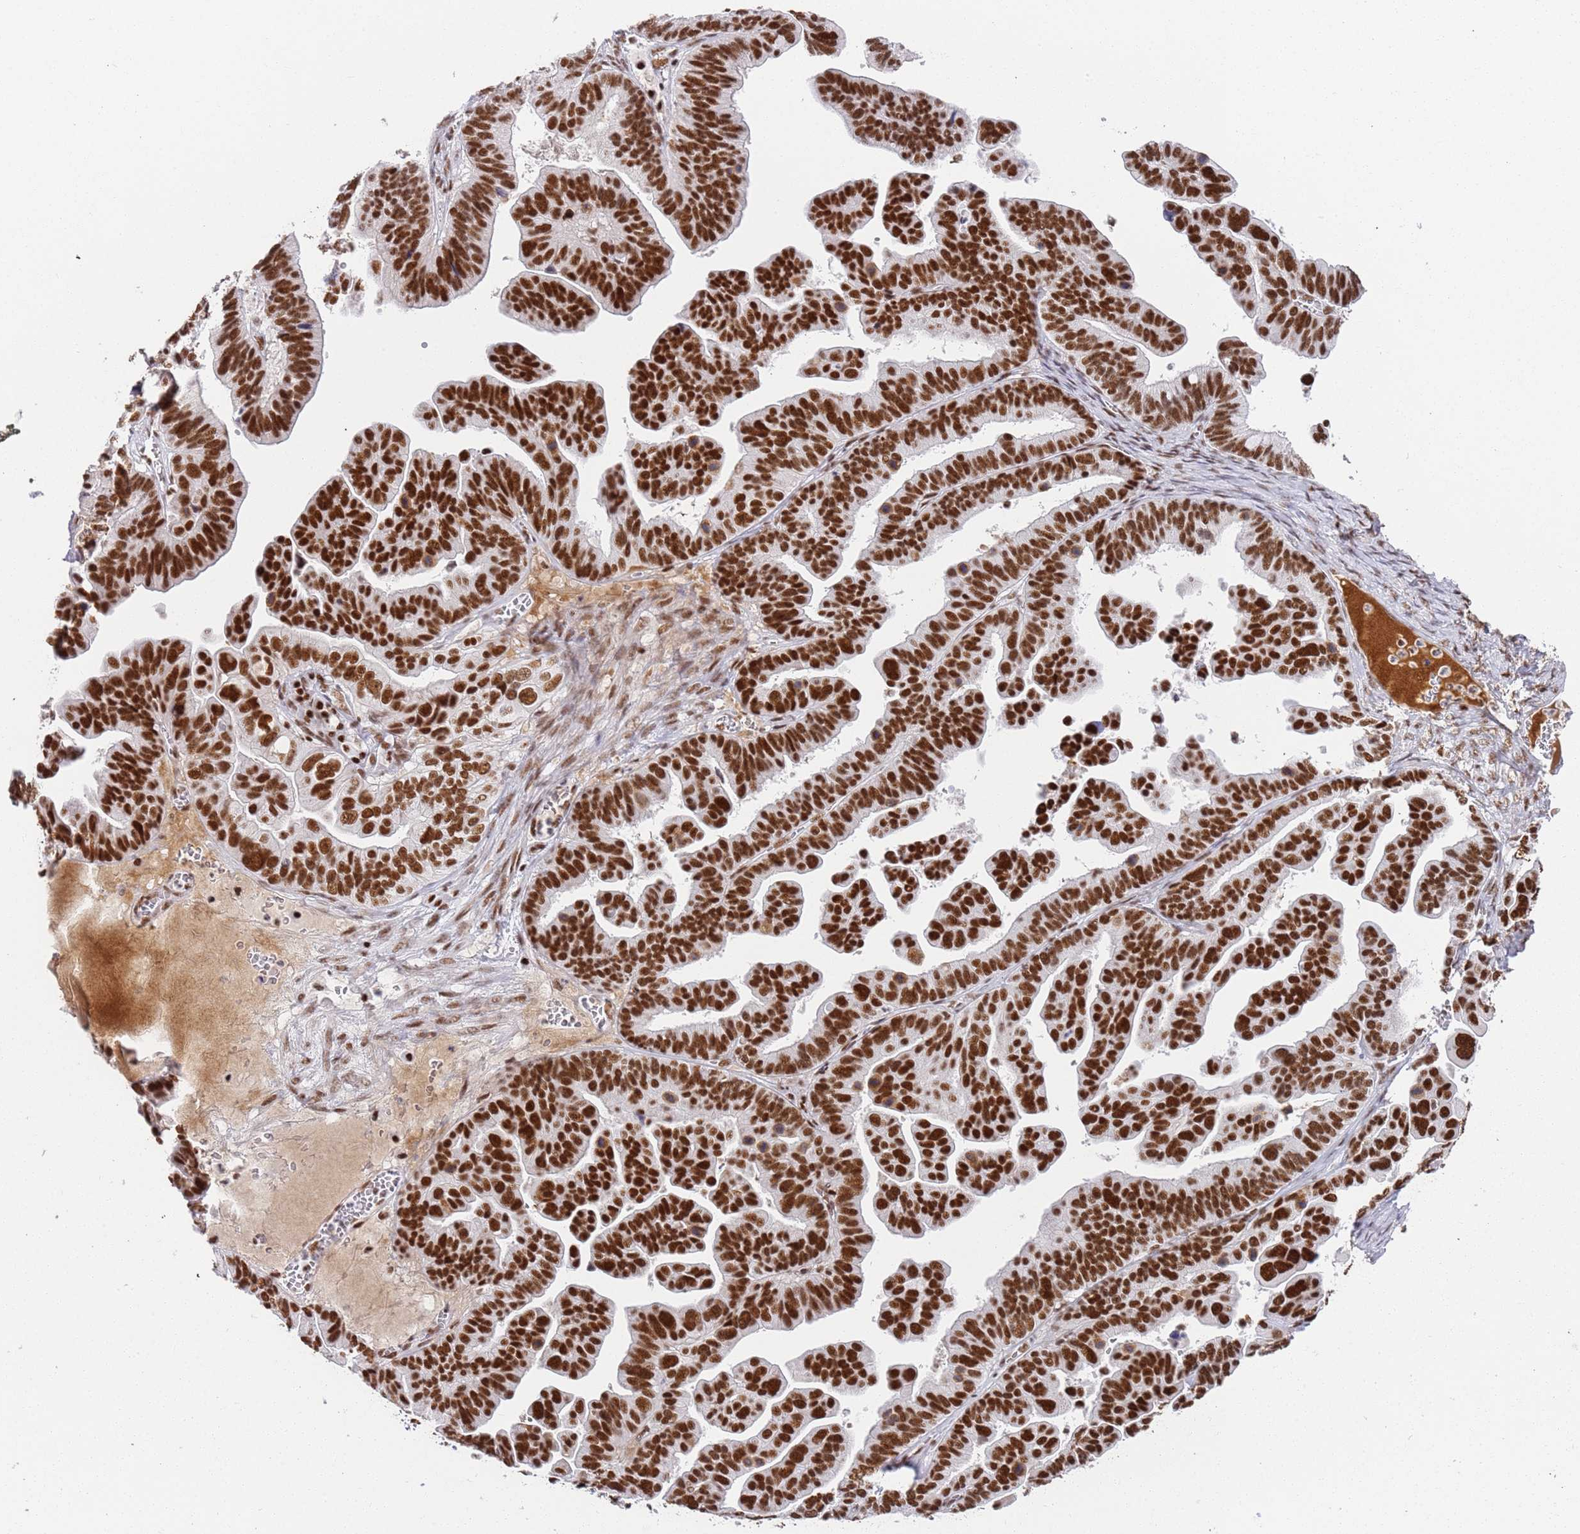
{"staining": {"intensity": "strong", "quantity": ">75%", "location": "nuclear"}, "tissue": "ovarian cancer", "cell_type": "Tumor cells", "image_type": "cancer", "snomed": [{"axis": "morphology", "description": "Cystadenocarcinoma, serous, NOS"}, {"axis": "topography", "description": "Ovary"}], "caption": "This is an image of immunohistochemistry staining of serous cystadenocarcinoma (ovarian), which shows strong expression in the nuclear of tumor cells.", "gene": "AKAP8L", "patient": {"sex": "female", "age": 56}}